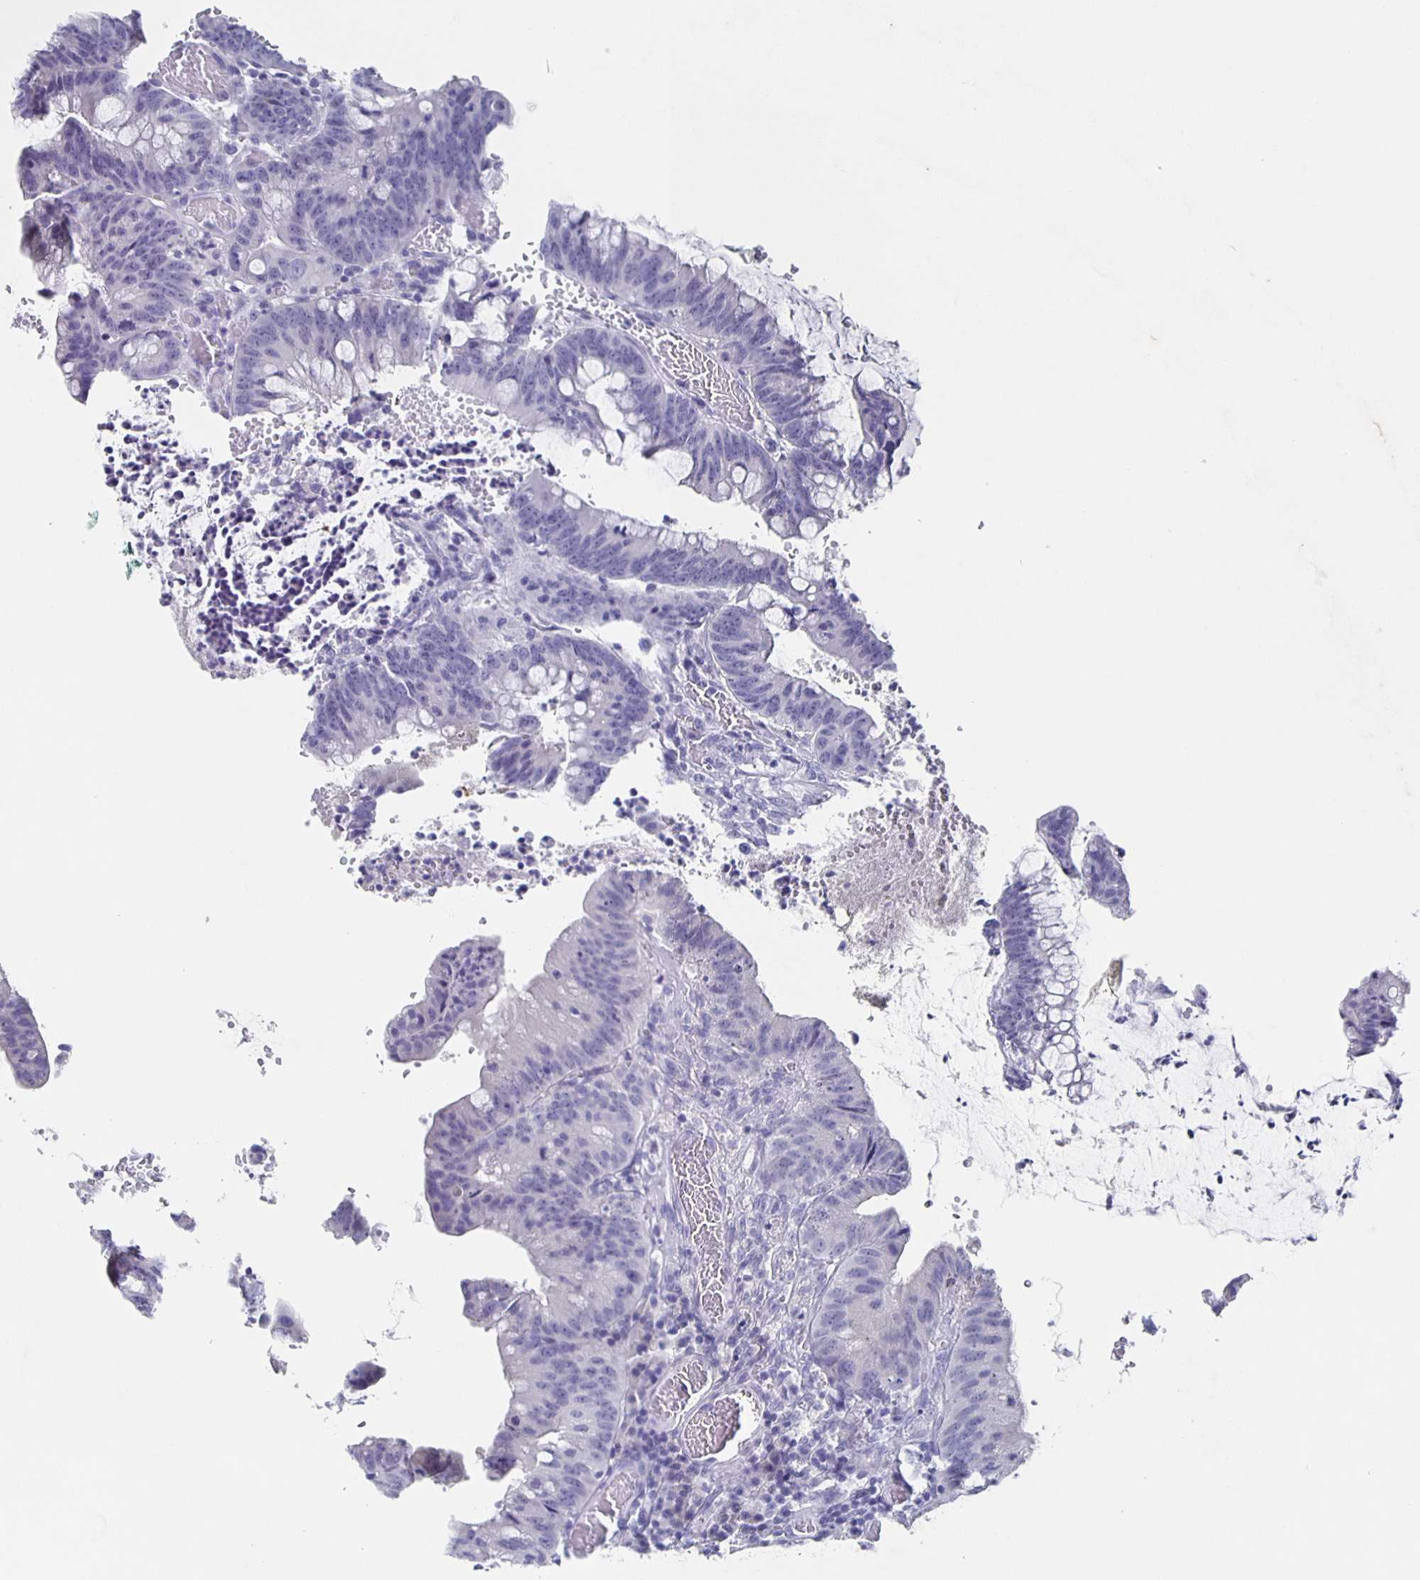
{"staining": {"intensity": "negative", "quantity": "none", "location": "none"}, "tissue": "colorectal cancer", "cell_type": "Tumor cells", "image_type": "cancer", "snomed": [{"axis": "morphology", "description": "Adenocarcinoma, NOS"}, {"axis": "topography", "description": "Colon"}], "caption": "Immunohistochemistry of colorectal cancer reveals no expression in tumor cells.", "gene": "SLC34A2", "patient": {"sex": "male", "age": 62}}